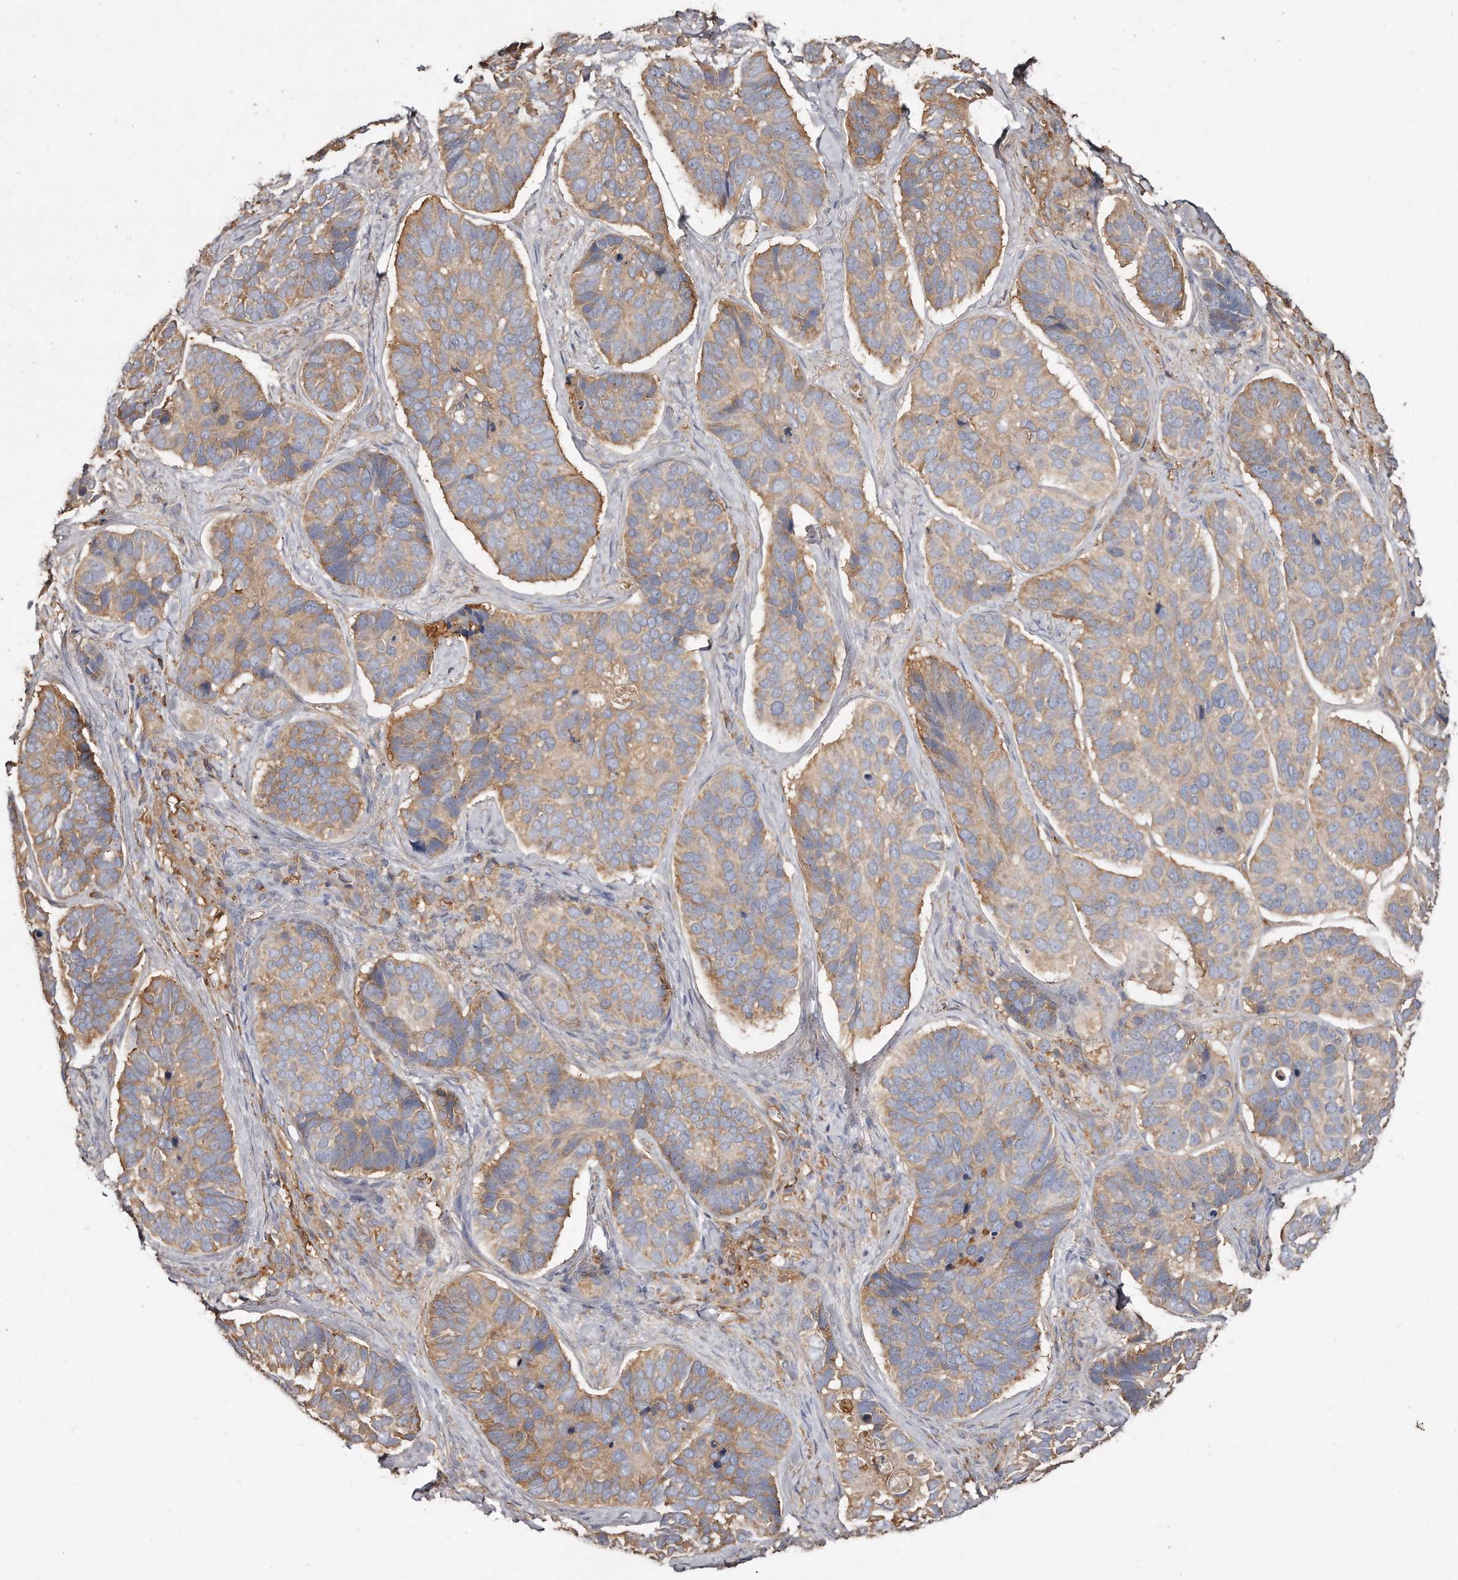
{"staining": {"intensity": "moderate", "quantity": "<25%", "location": "cytoplasmic/membranous"}, "tissue": "skin cancer", "cell_type": "Tumor cells", "image_type": "cancer", "snomed": [{"axis": "morphology", "description": "Basal cell carcinoma"}, {"axis": "topography", "description": "Skin"}], "caption": "This histopathology image demonstrates IHC staining of basal cell carcinoma (skin), with low moderate cytoplasmic/membranous expression in approximately <25% of tumor cells.", "gene": "CAP1", "patient": {"sex": "male", "age": 62}}